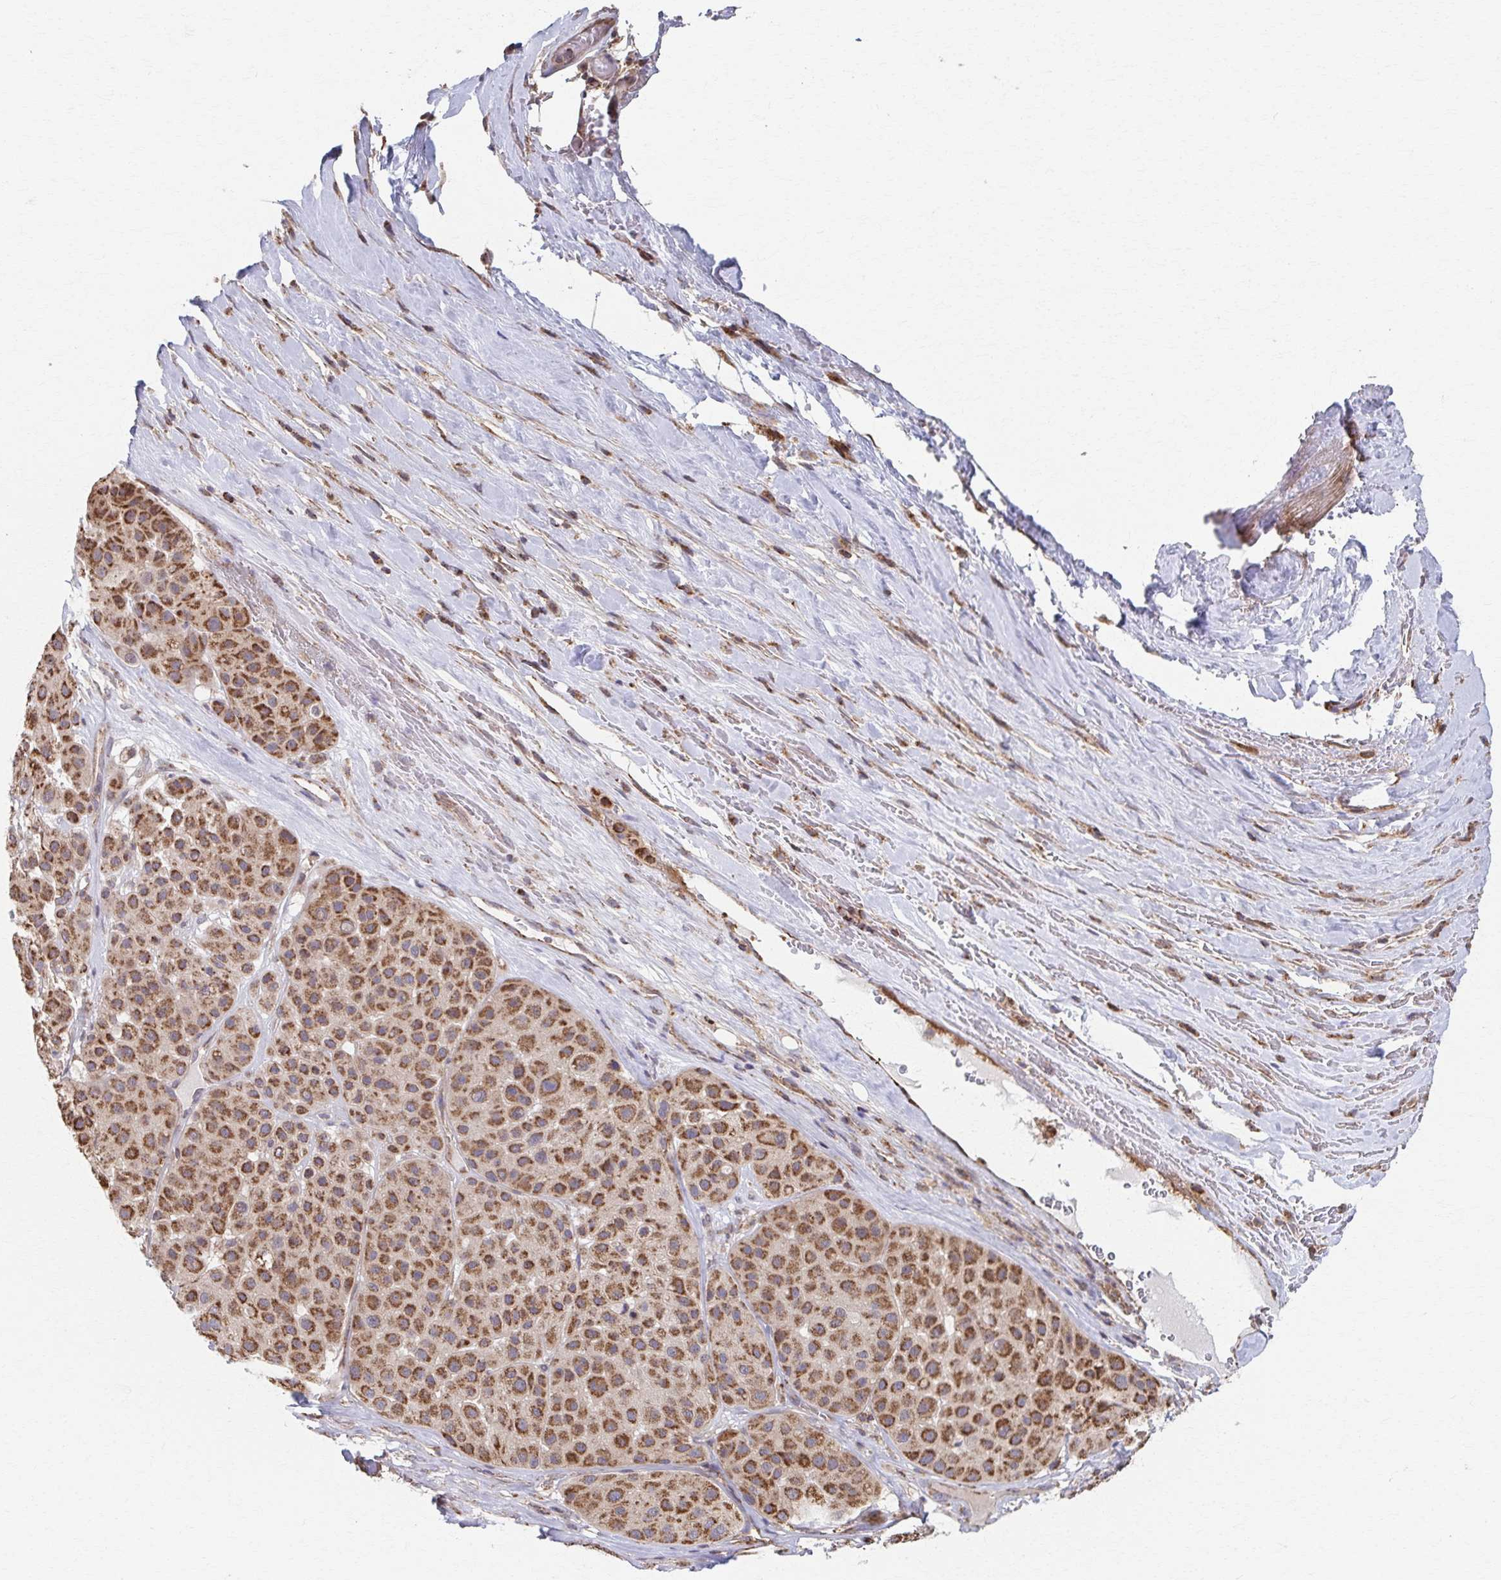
{"staining": {"intensity": "moderate", "quantity": ">75%", "location": "cytoplasmic/membranous"}, "tissue": "melanoma", "cell_type": "Tumor cells", "image_type": "cancer", "snomed": [{"axis": "morphology", "description": "Malignant melanoma, Metastatic site"}, {"axis": "topography", "description": "Smooth muscle"}], "caption": "Malignant melanoma (metastatic site) was stained to show a protein in brown. There is medium levels of moderate cytoplasmic/membranous expression in about >75% of tumor cells.", "gene": "KLHL34", "patient": {"sex": "male", "age": 41}}